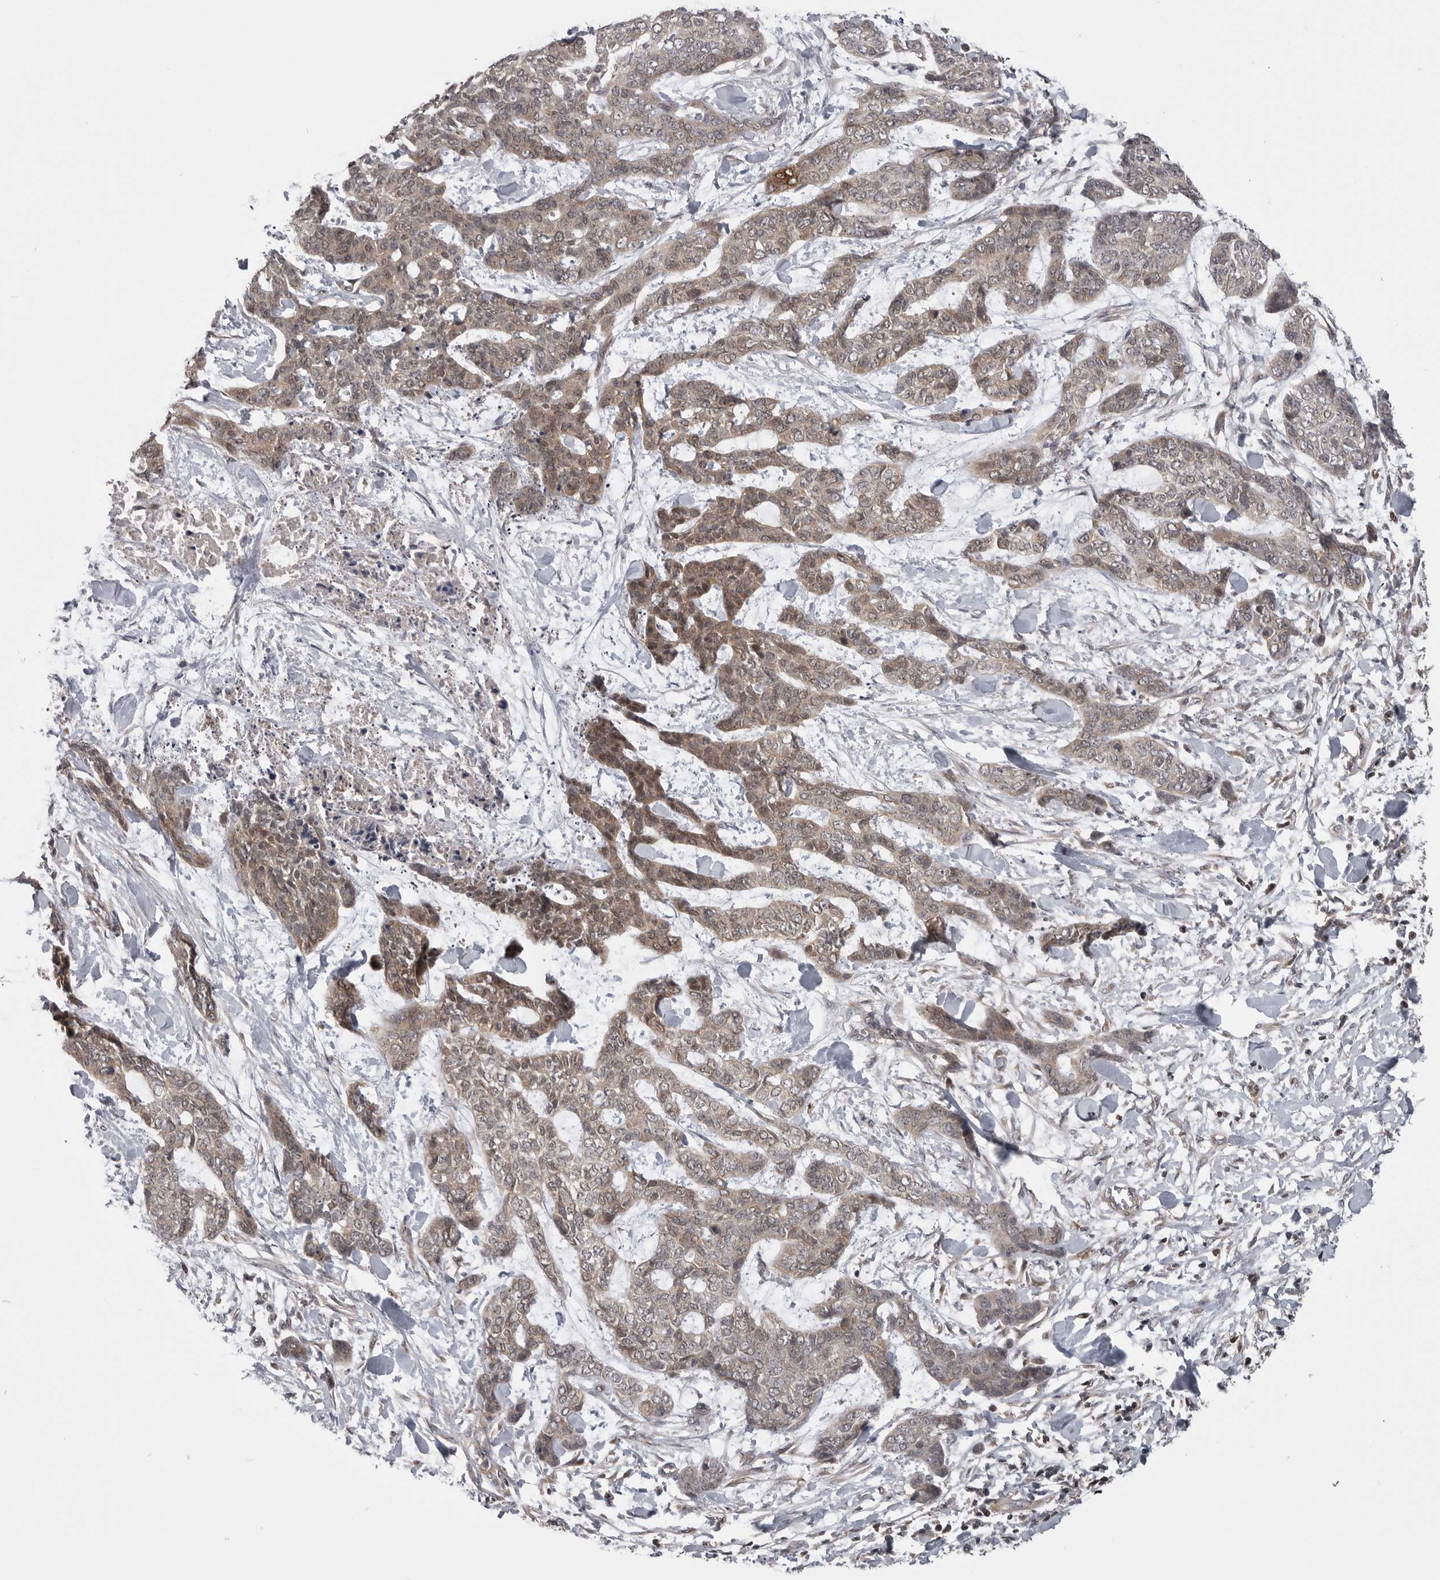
{"staining": {"intensity": "weak", "quantity": ">75%", "location": "cytoplasmic/membranous"}, "tissue": "skin cancer", "cell_type": "Tumor cells", "image_type": "cancer", "snomed": [{"axis": "morphology", "description": "Basal cell carcinoma"}, {"axis": "topography", "description": "Skin"}], "caption": "This photomicrograph shows skin basal cell carcinoma stained with IHC to label a protein in brown. The cytoplasmic/membranous of tumor cells show weak positivity for the protein. Nuclei are counter-stained blue.", "gene": "MAPK13", "patient": {"sex": "female", "age": 64}}